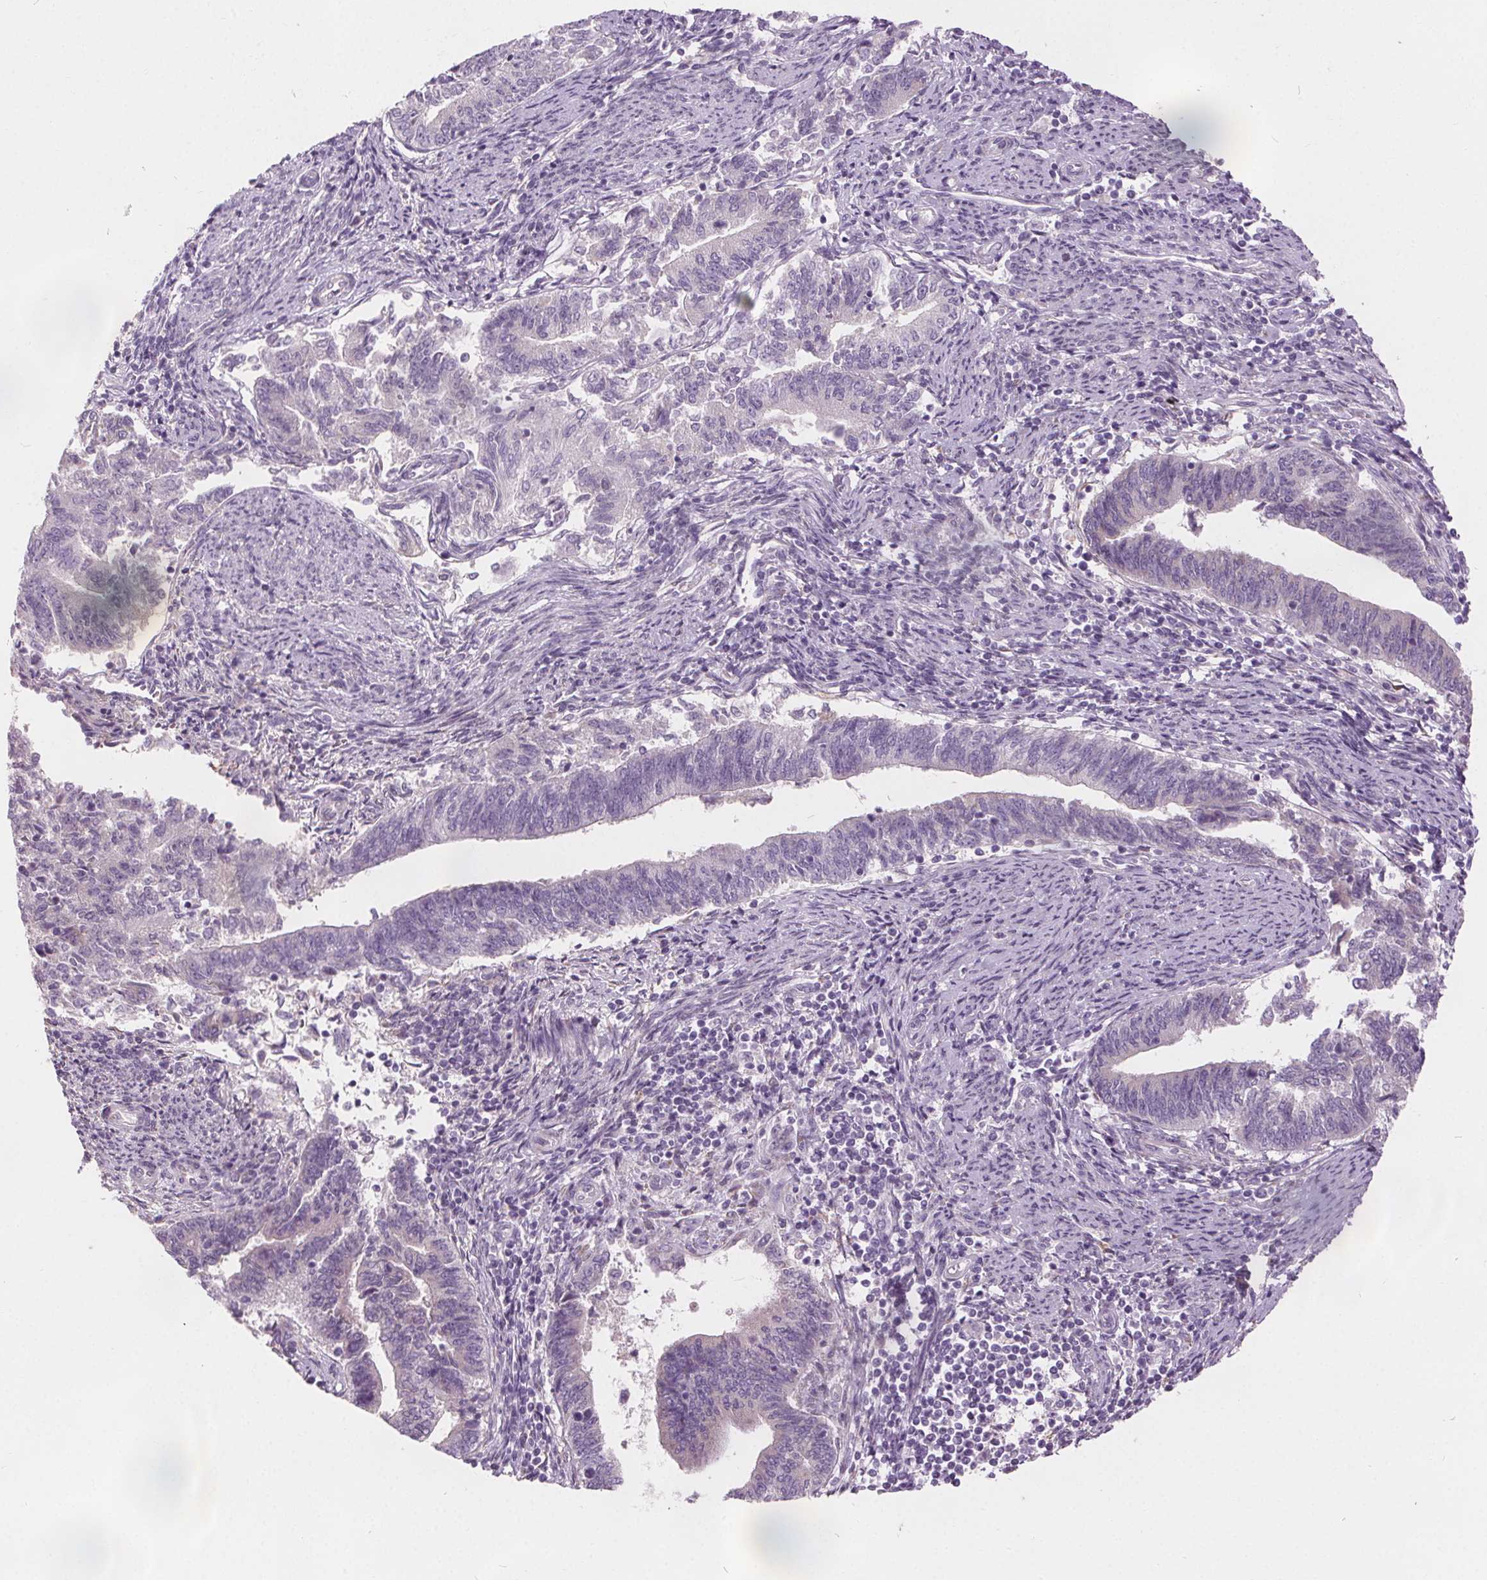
{"staining": {"intensity": "negative", "quantity": "none", "location": "none"}, "tissue": "endometrial cancer", "cell_type": "Tumor cells", "image_type": "cancer", "snomed": [{"axis": "morphology", "description": "Adenocarcinoma, NOS"}, {"axis": "topography", "description": "Endometrium"}], "caption": "Tumor cells are negative for protein expression in human adenocarcinoma (endometrial).", "gene": "ACOX2", "patient": {"sex": "female", "age": 65}}